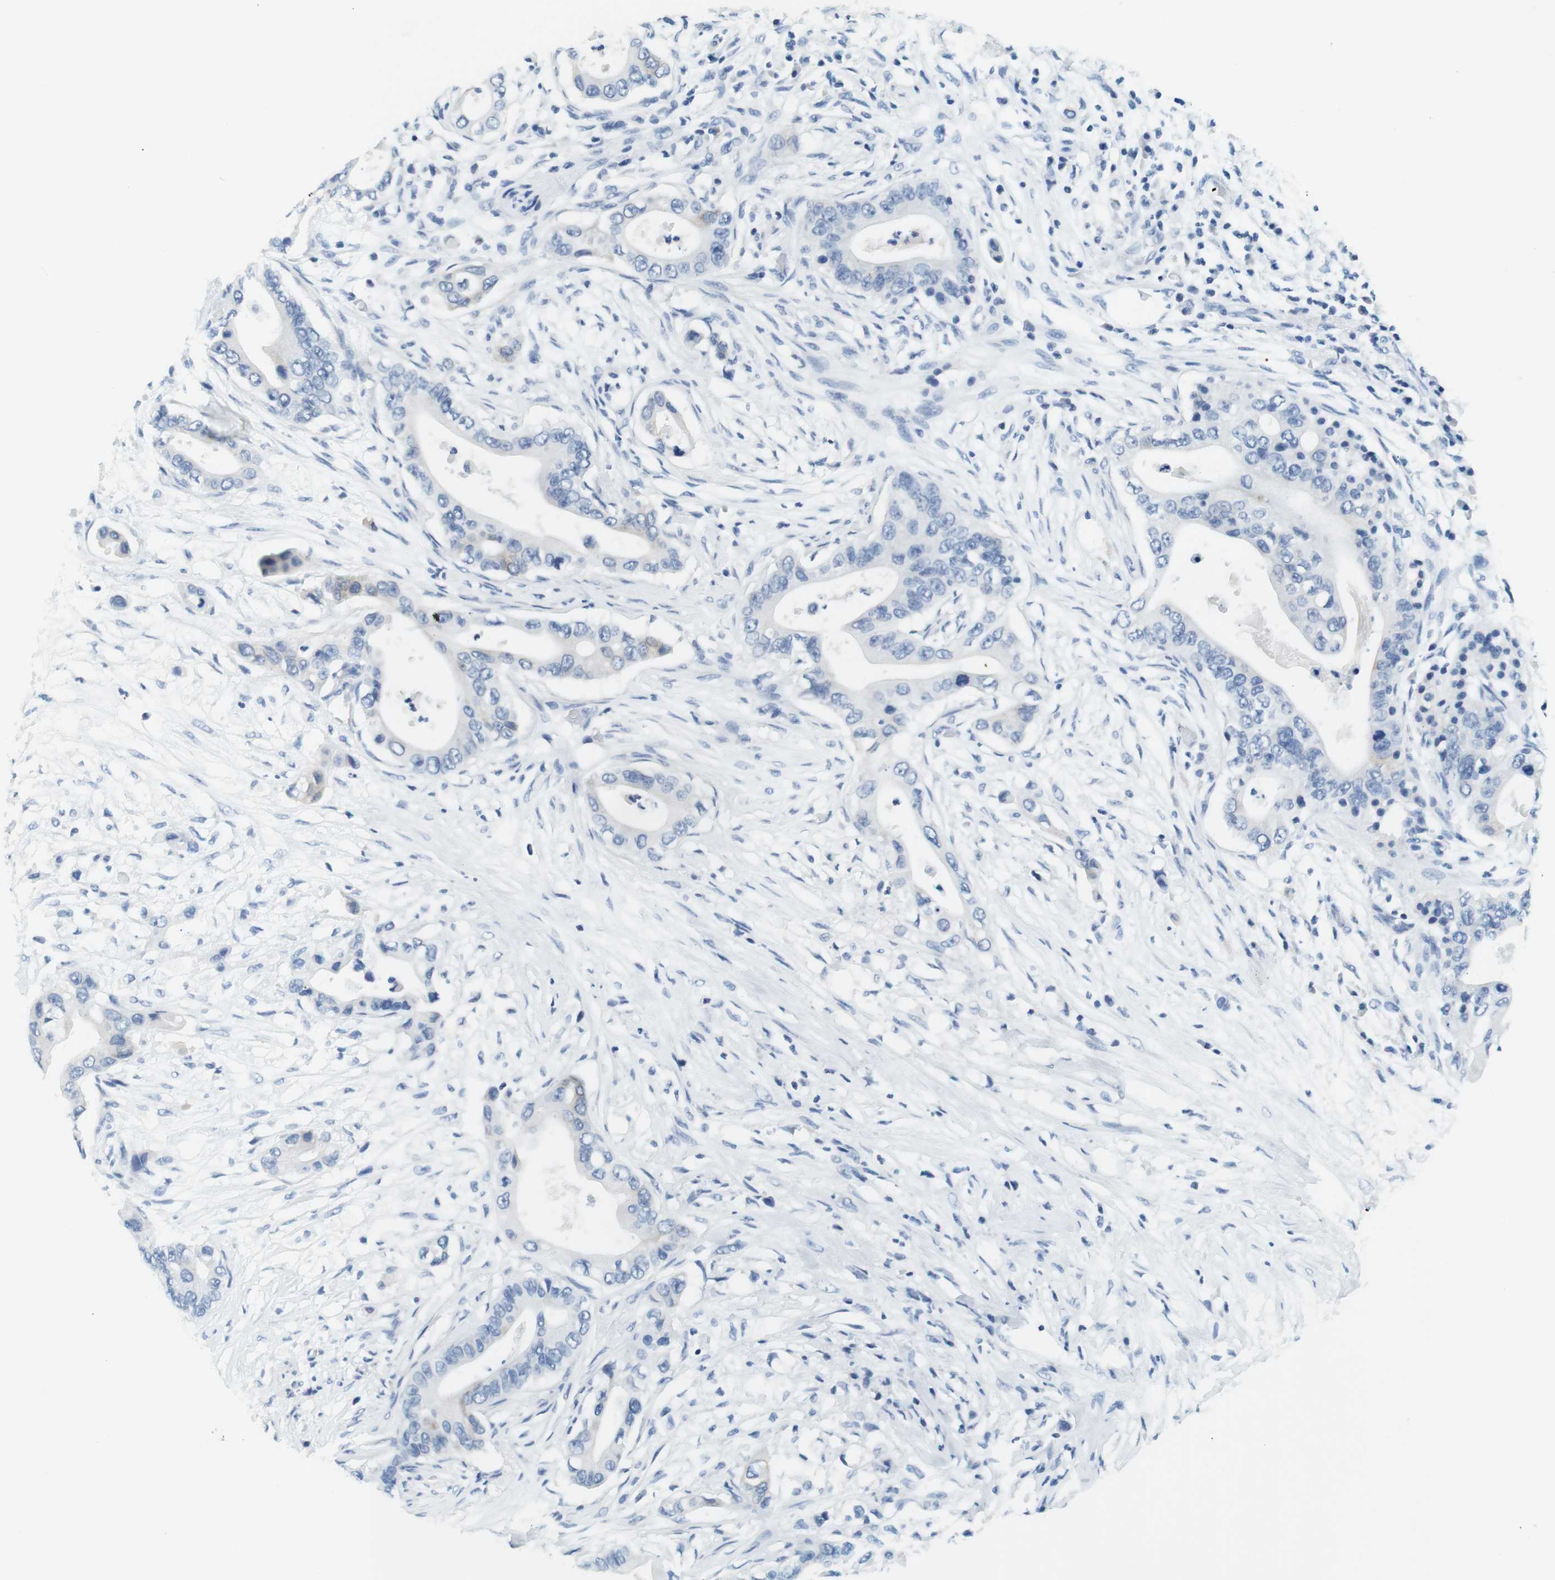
{"staining": {"intensity": "negative", "quantity": "none", "location": "none"}, "tissue": "pancreatic cancer", "cell_type": "Tumor cells", "image_type": "cancer", "snomed": [{"axis": "morphology", "description": "Adenocarcinoma, NOS"}, {"axis": "topography", "description": "Pancreas"}], "caption": "Adenocarcinoma (pancreatic) stained for a protein using immunohistochemistry shows no expression tumor cells.", "gene": "CYP2C9", "patient": {"sex": "male", "age": 77}}